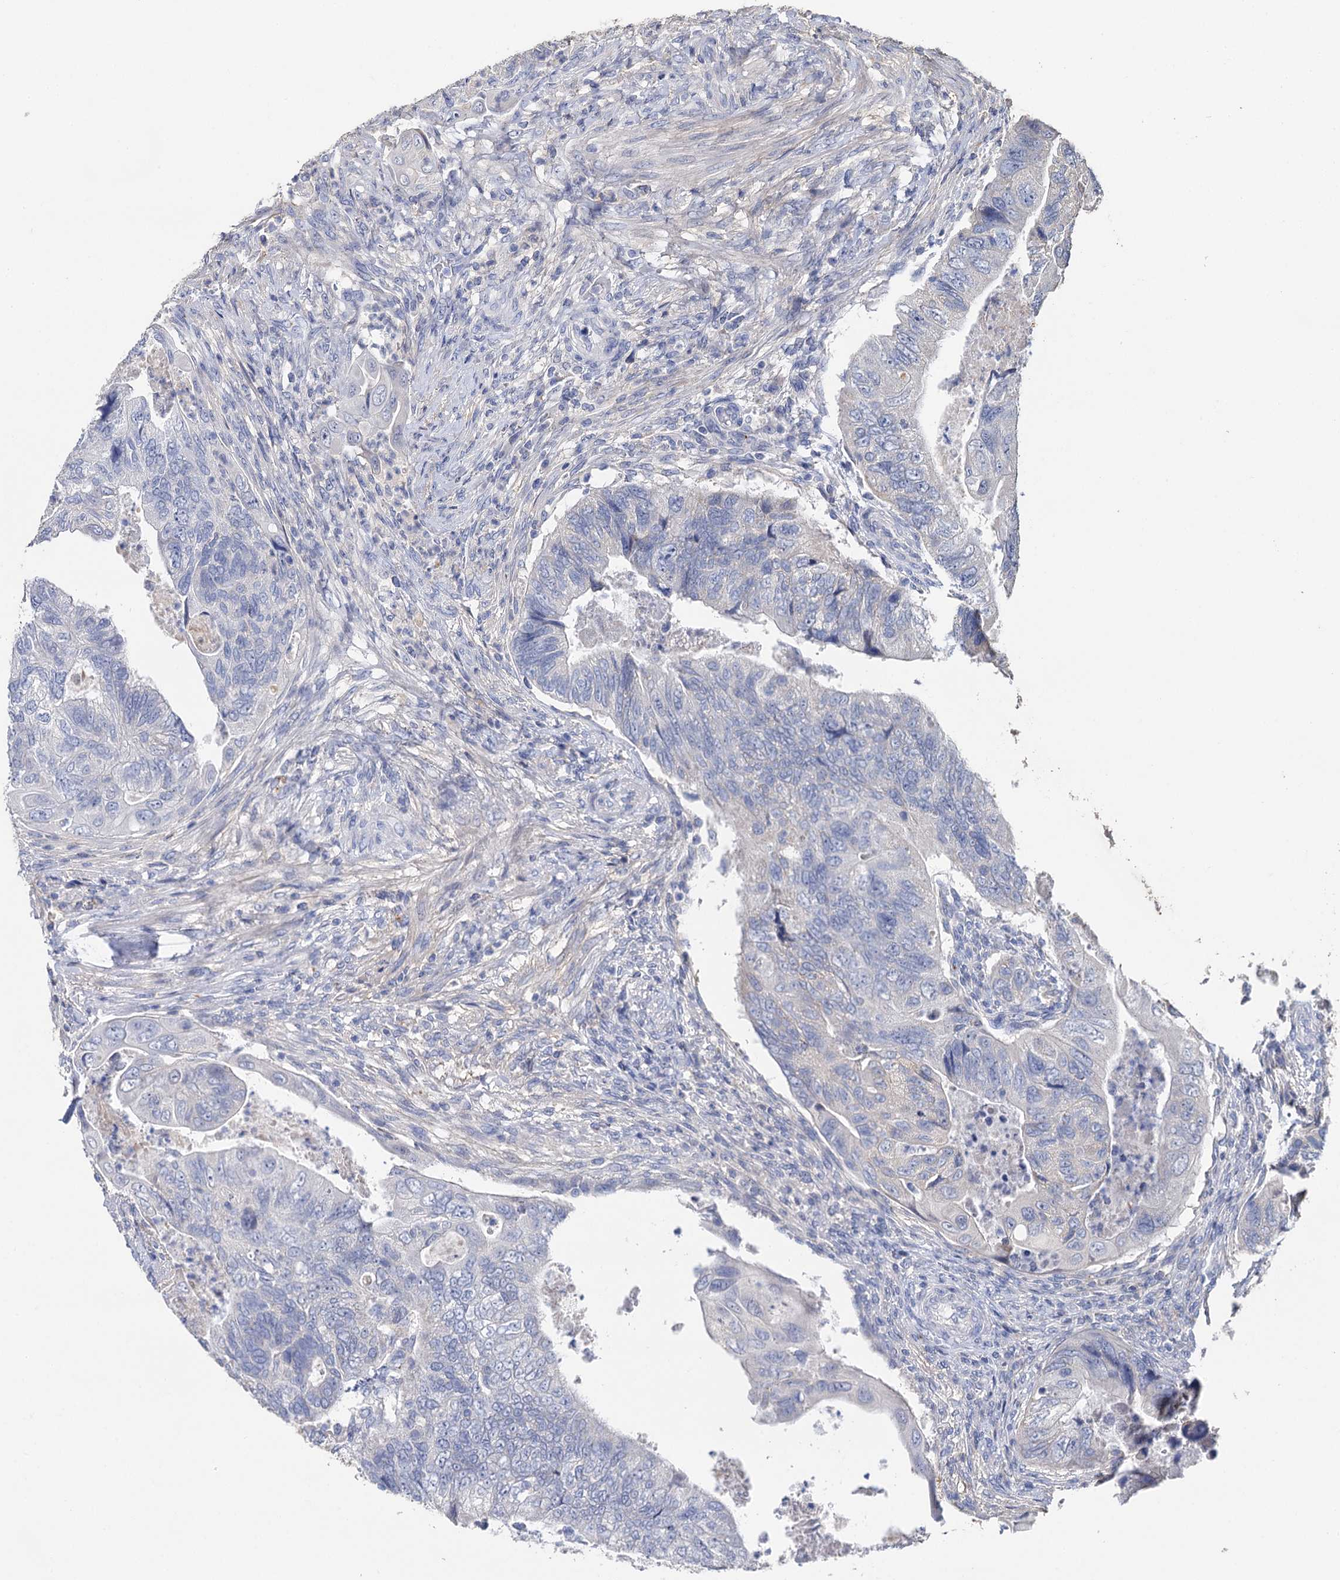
{"staining": {"intensity": "negative", "quantity": "none", "location": "none"}, "tissue": "colorectal cancer", "cell_type": "Tumor cells", "image_type": "cancer", "snomed": [{"axis": "morphology", "description": "Adenocarcinoma, NOS"}, {"axis": "topography", "description": "Rectum"}], "caption": "DAB (3,3'-diaminobenzidine) immunohistochemical staining of human colorectal cancer (adenocarcinoma) reveals no significant staining in tumor cells. (Immunohistochemistry, brightfield microscopy, high magnification).", "gene": "DNAH6", "patient": {"sex": "male", "age": 63}}